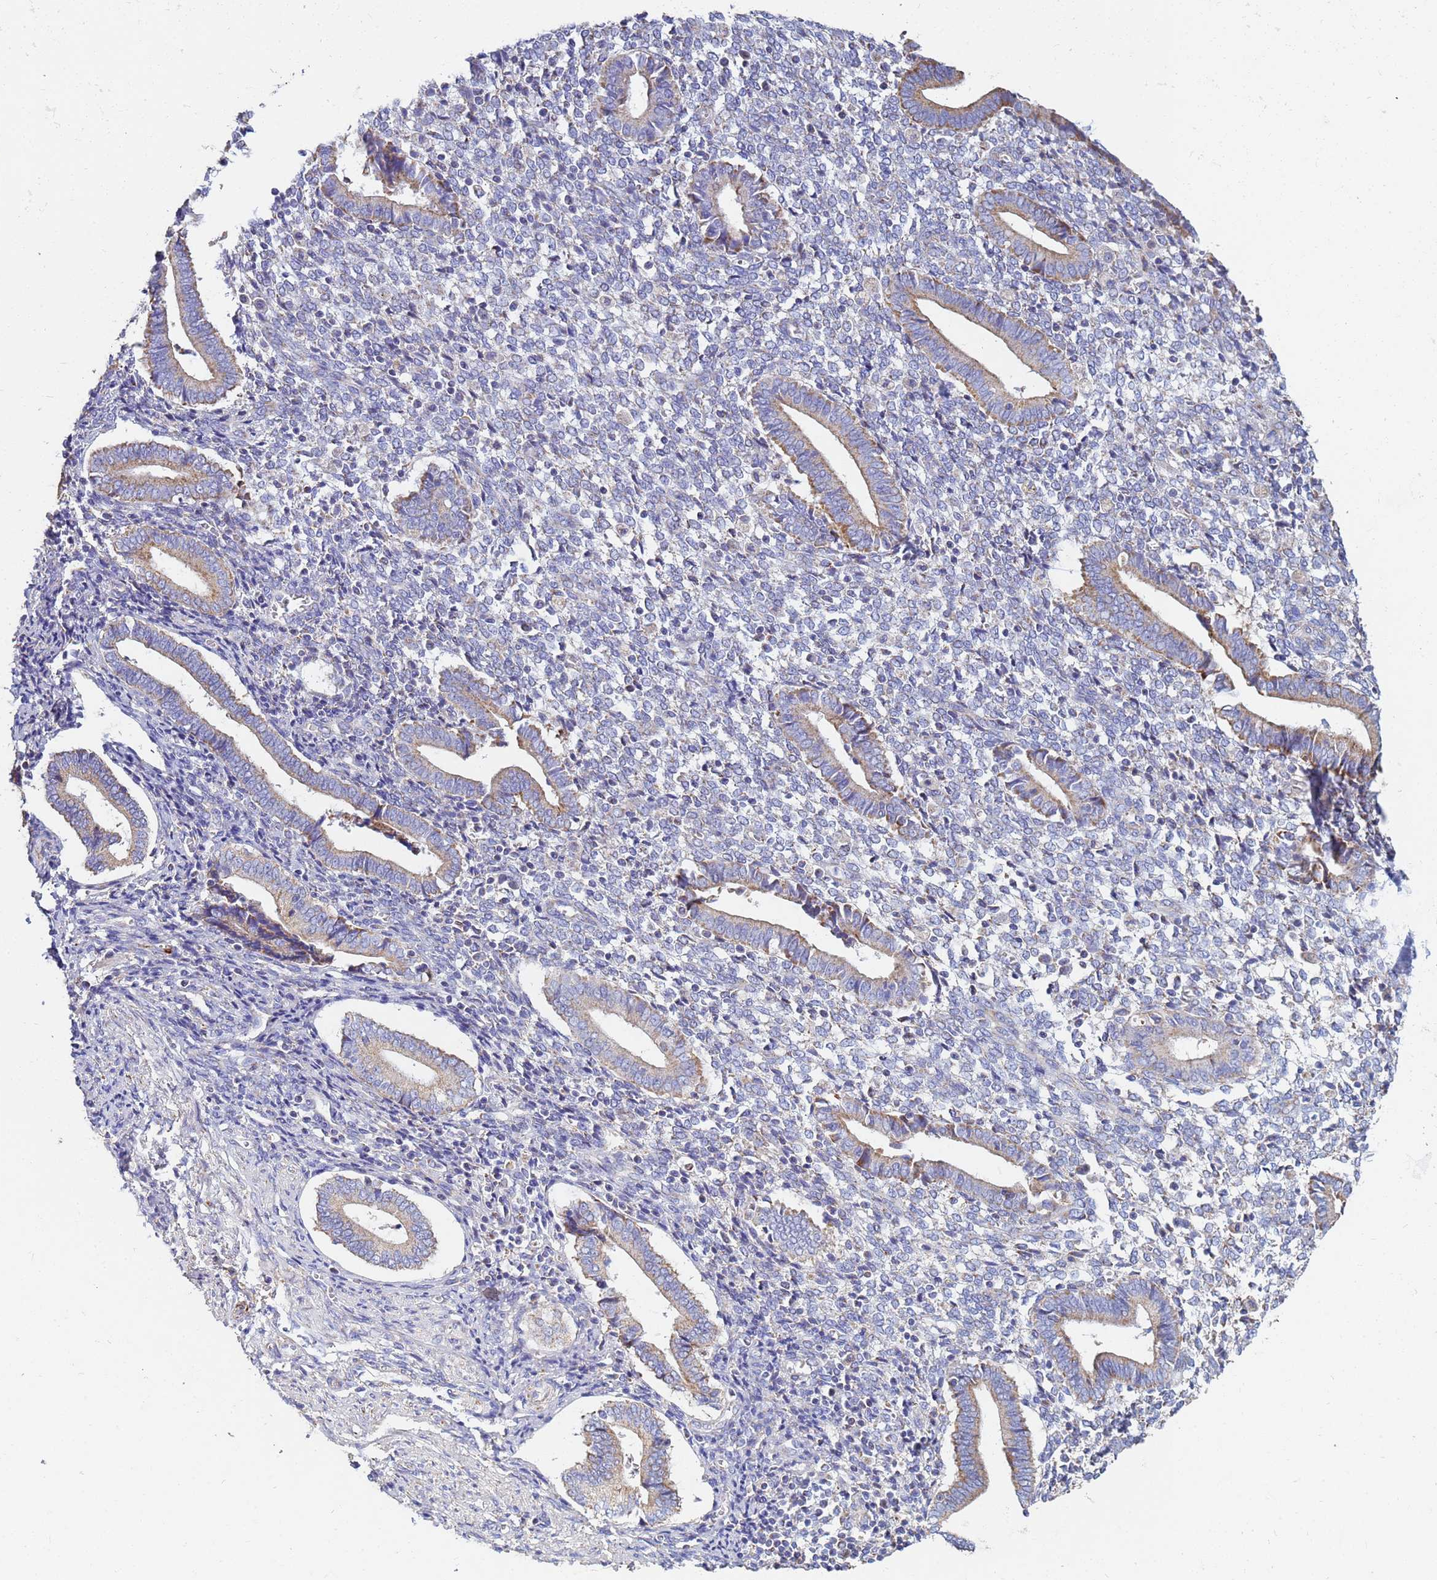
{"staining": {"intensity": "negative", "quantity": "none", "location": "none"}, "tissue": "endometrium", "cell_type": "Cells in endometrial stroma", "image_type": "normal", "snomed": [{"axis": "morphology", "description": "Normal tissue, NOS"}, {"axis": "topography", "description": "Other"}, {"axis": "topography", "description": "Endometrium"}], "caption": "Protein analysis of unremarkable endometrium exhibits no significant staining in cells in endometrial stroma.", "gene": "UQCRHL", "patient": {"sex": "female", "age": 44}}